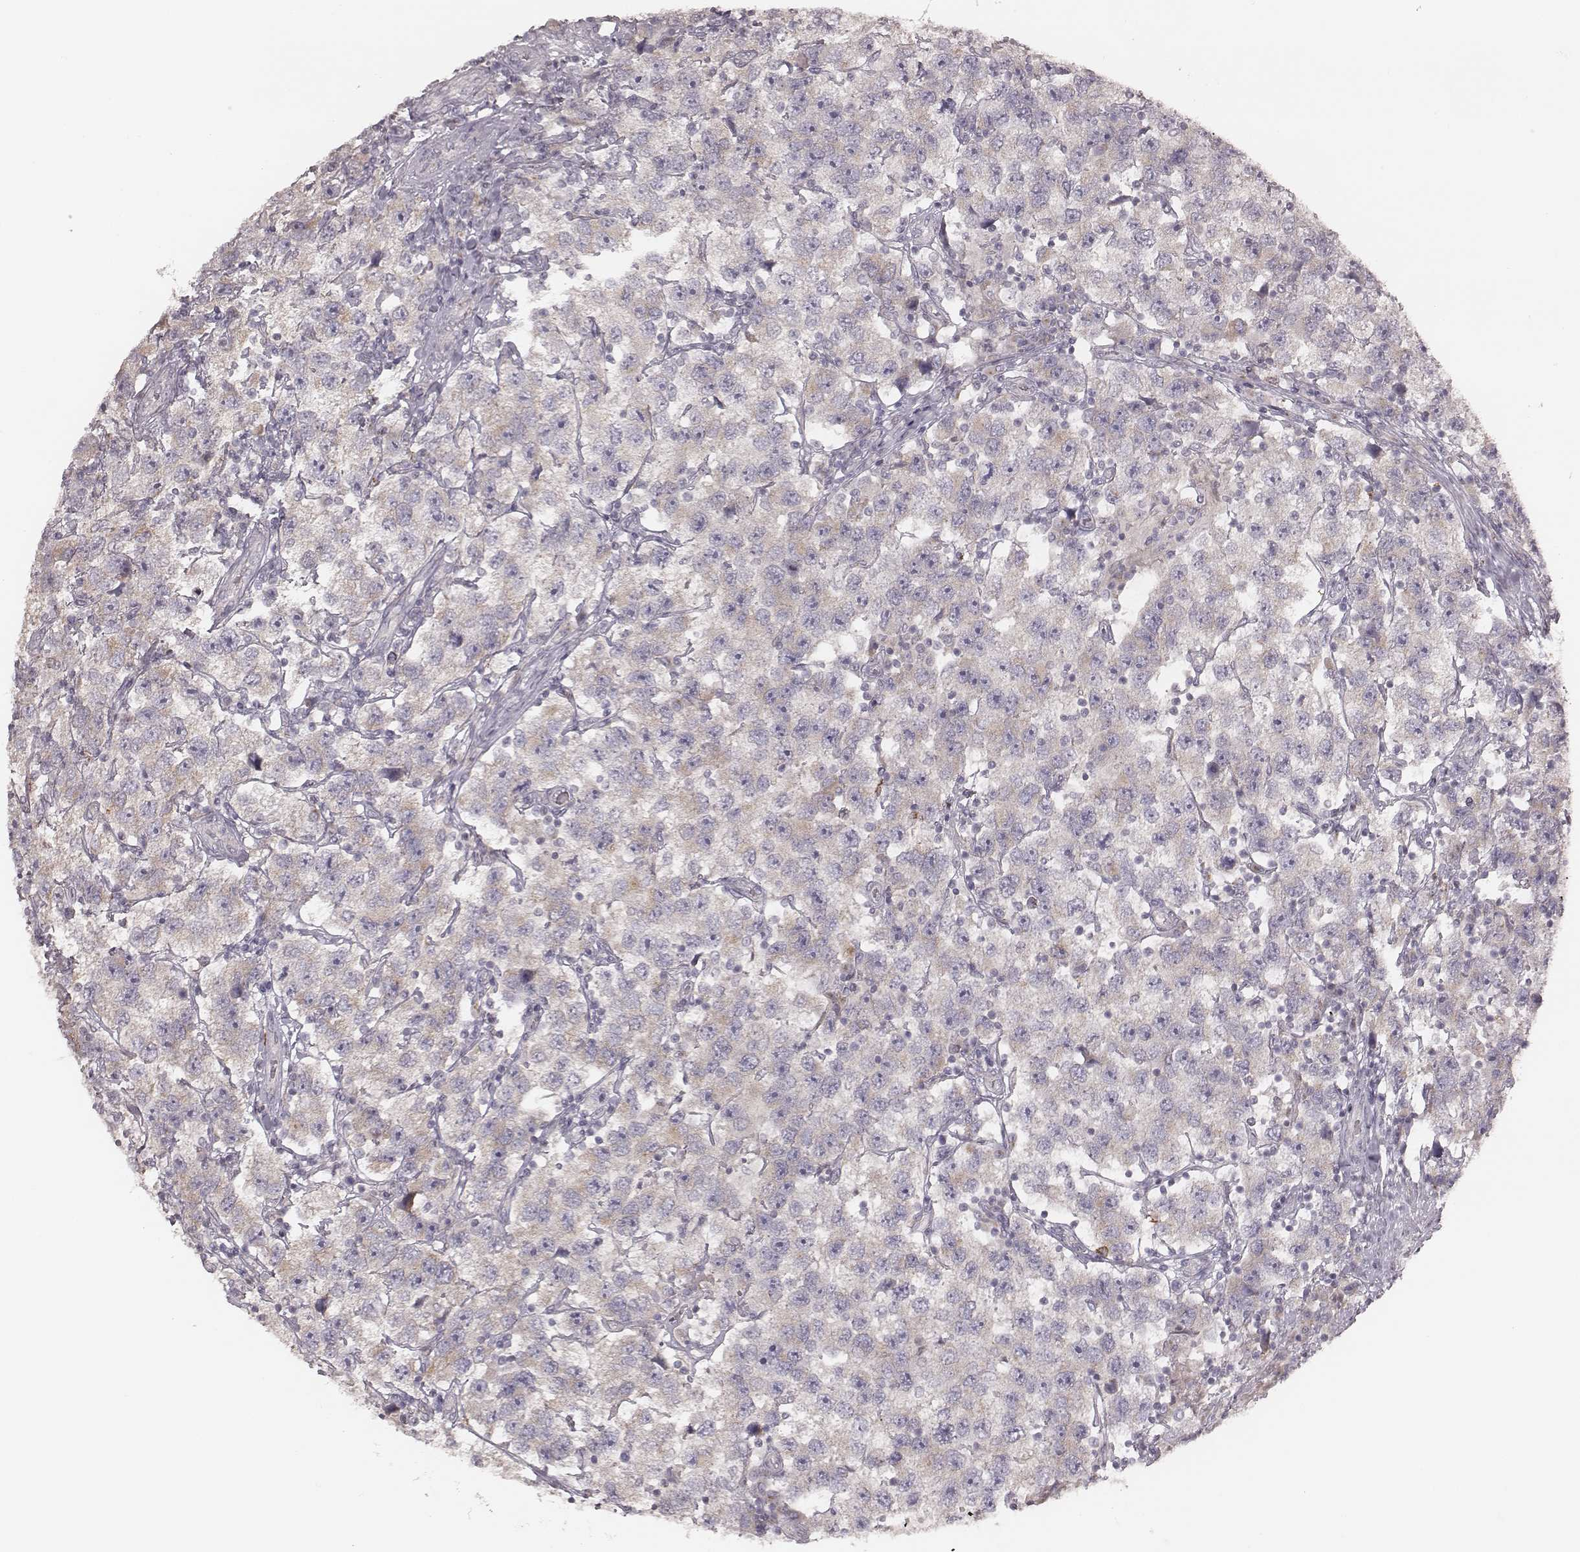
{"staining": {"intensity": "weak", "quantity": ">75%", "location": "cytoplasmic/membranous"}, "tissue": "testis cancer", "cell_type": "Tumor cells", "image_type": "cancer", "snomed": [{"axis": "morphology", "description": "Seminoma, NOS"}, {"axis": "topography", "description": "Testis"}], "caption": "High-magnification brightfield microscopy of seminoma (testis) stained with DAB (brown) and counterstained with hematoxylin (blue). tumor cells exhibit weak cytoplasmic/membranous expression is present in approximately>75% of cells. The staining was performed using DAB, with brown indicating positive protein expression. Nuclei are stained blue with hematoxylin.", "gene": "ABCA7", "patient": {"sex": "male", "age": 26}}